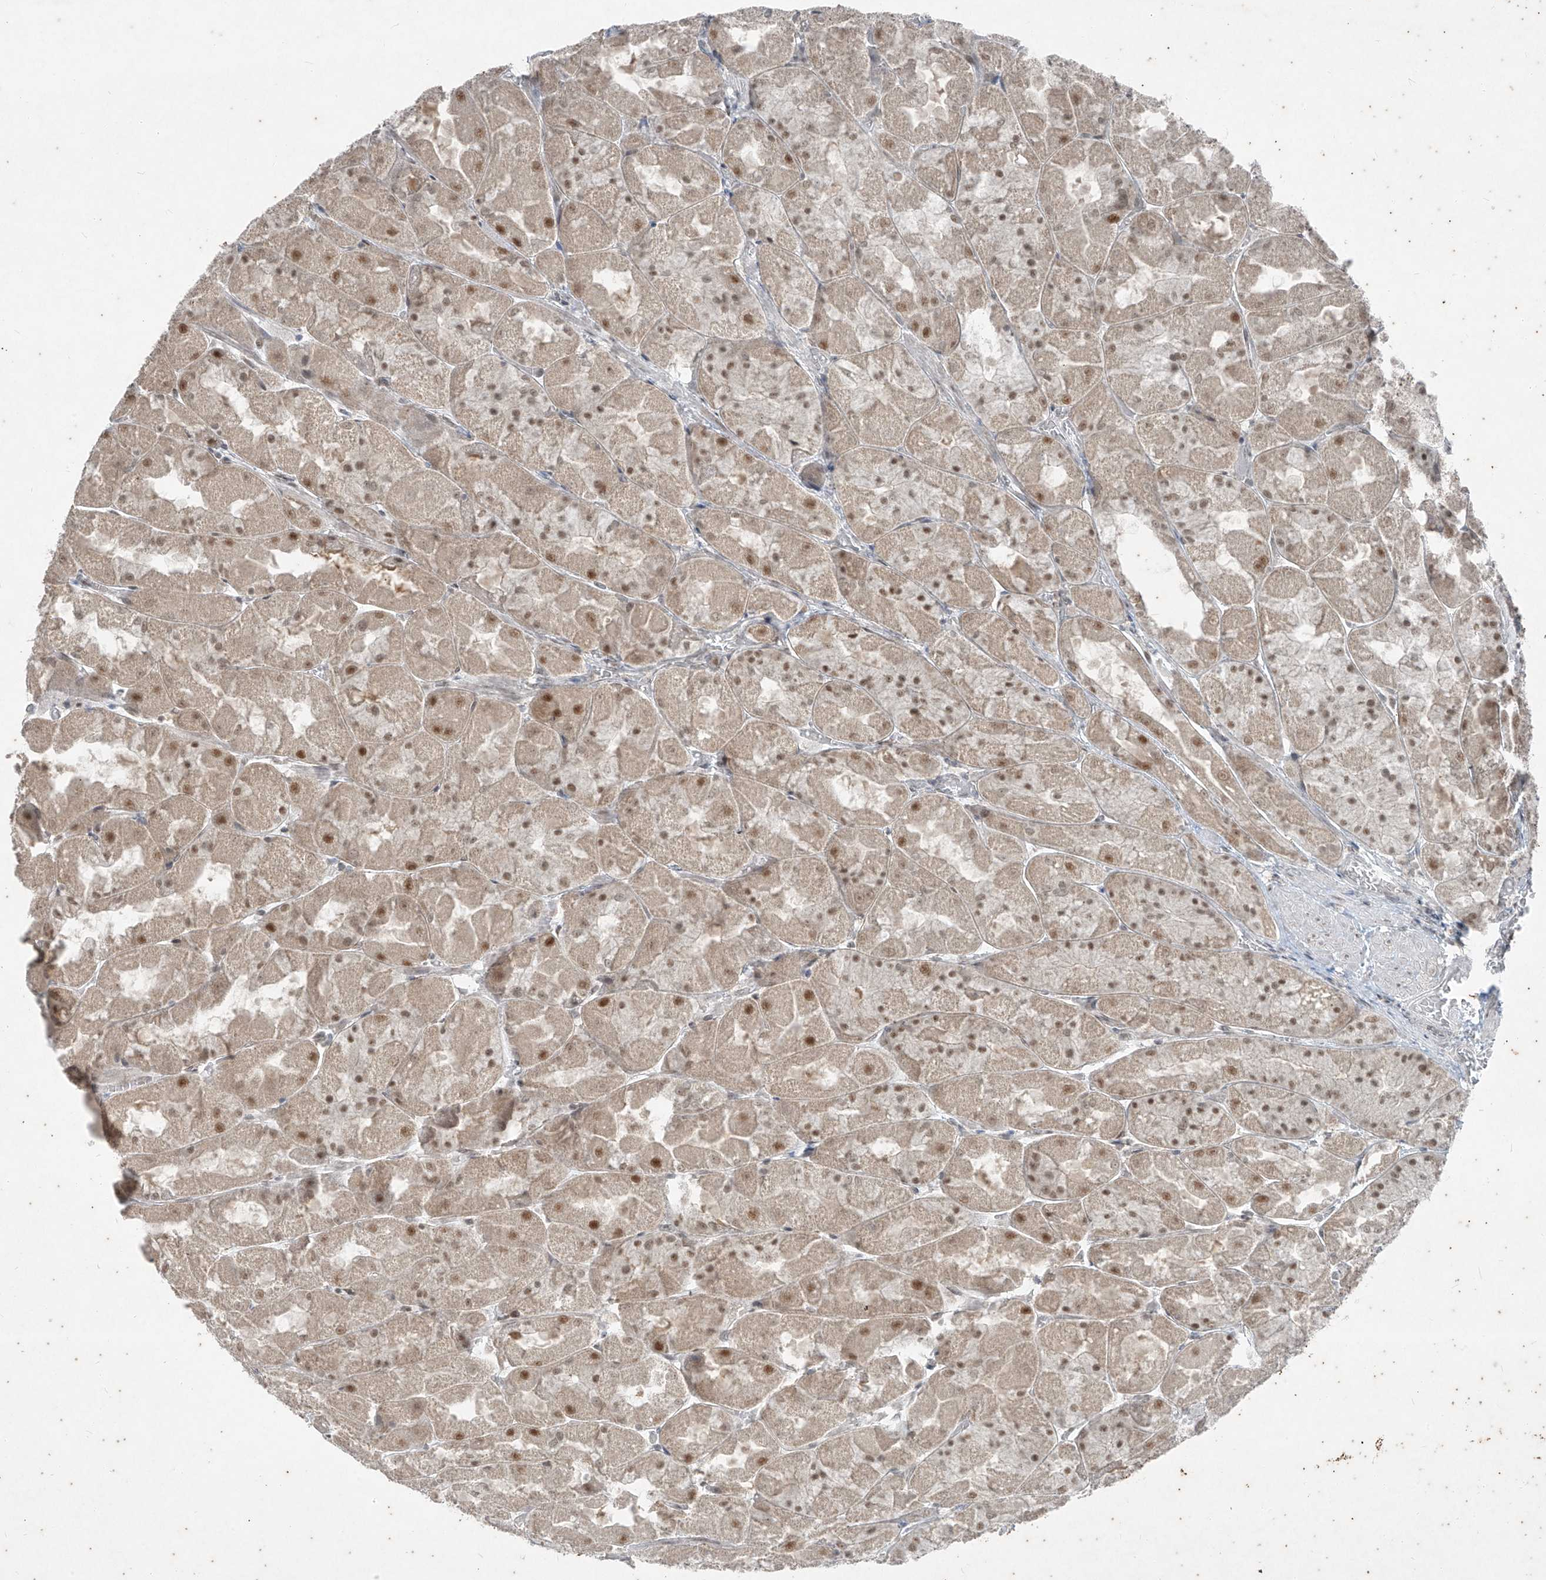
{"staining": {"intensity": "moderate", "quantity": "25%-75%", "location": "cytoplasmic/membranous,nuclear"}, "tissue": "stomach", "cell_type": "Glandular cells", "image_type": "normal", "snomed": [{"axis": "morphology", "description": "Normal tissue, NOS"}, {"axis": "topography", "description": "Stomach"}], "caption": "Benign stomach was stained to show a protein in brown. There is medium levels of moderate cytoplasmic/membranous,nuclear staining in approximately 25%-75% of glandular cells. (DAB (3,3'-diaminobenzidine) IHC, brown staining for protein, blue staining for nuclei).", "gene": "ZNF354B", "patient": {"sex": "female", "age": 61}}